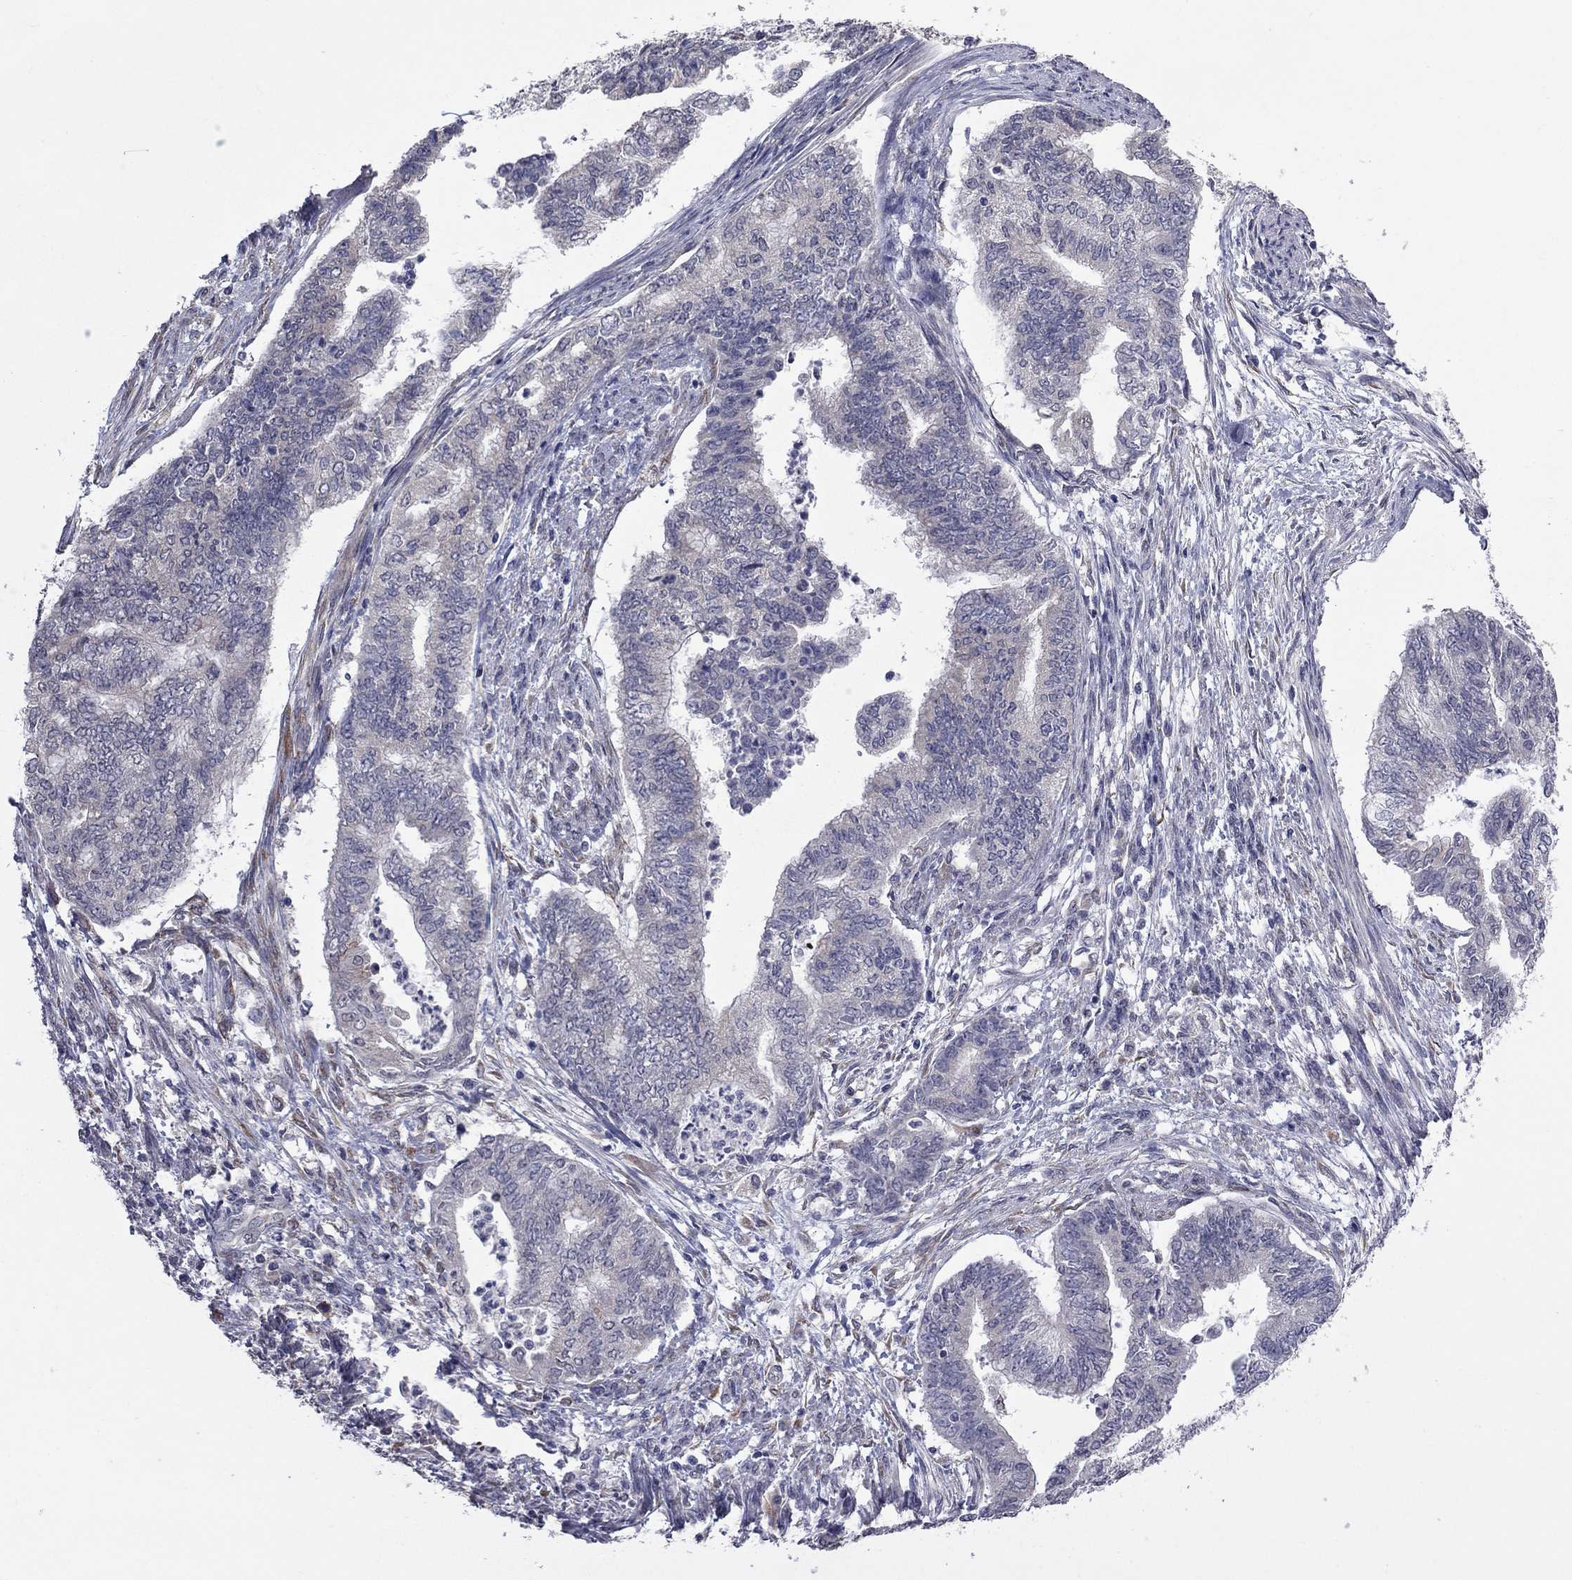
{"staining": {"intensity": "negative", "quantity": "none", "location": "none"}, "tissue": "endometrial cancer", "cell_type": "Tumor cells", "image_type": "cancer", "snomed": [{"axis": "morphology", "description": "Adenocarcinoma, NOS"}, {"axis": "topography", "description": "Endometrium"}], "caption": "Protein analysis of endometrial cancer (adenocarcinoma) reveals no significant positivity in tumor cells.", "gene": "PRRT2", "patient": {"sex": "female", "age": 65}}